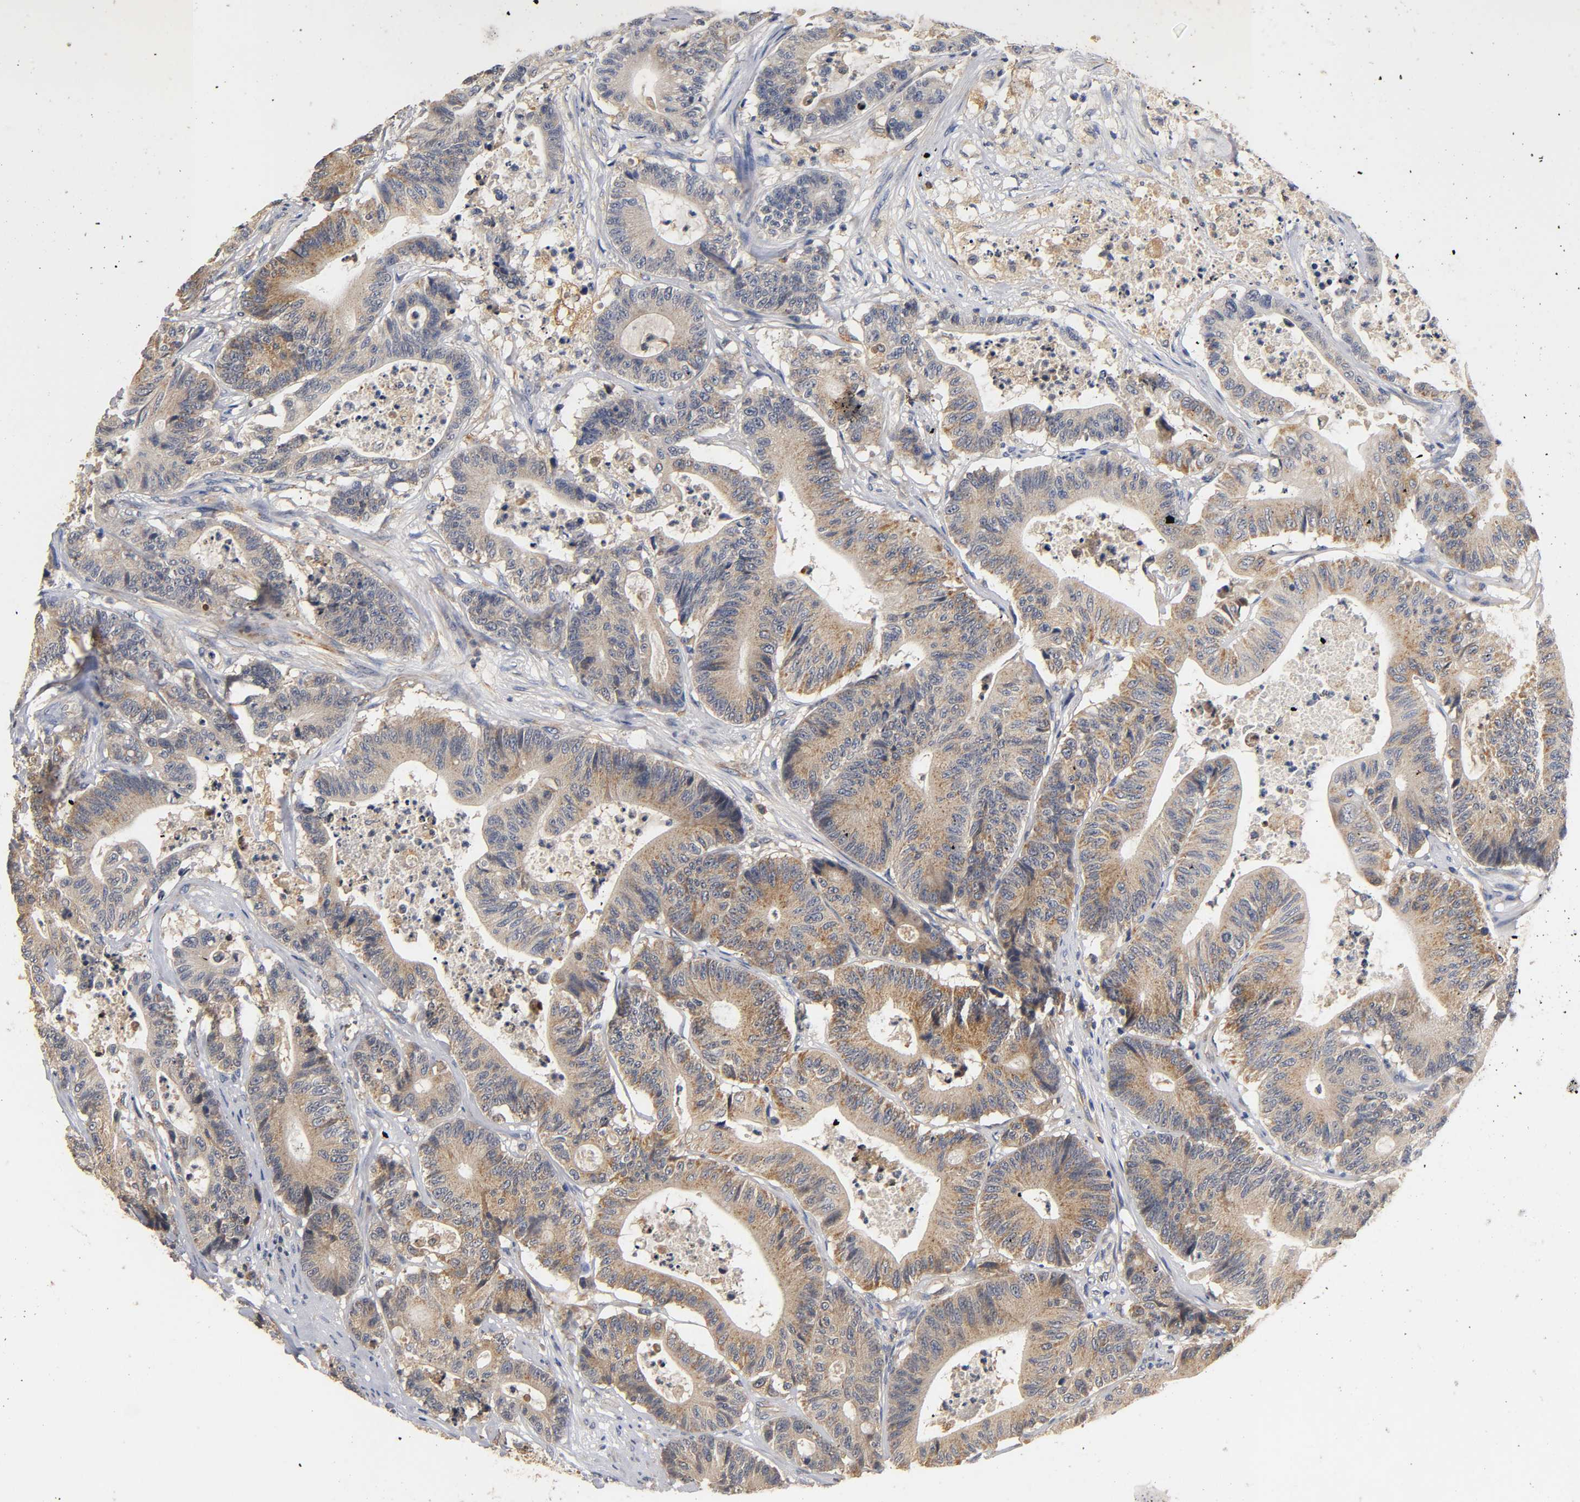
{"staining": {"intensity": "moderate", "quantity": ">75%", "location": "cytoplasmic/membranous"}, "tissue": "colorectal cancer", "cell_type": "Tumor cells", "image_type": "cancer", "snomed": [{"axis": "morphology", "description": "Adenocarcinoma, NOS"}, {"axis": "topography", "description": "Colon"}], "caption": "Colorectal adenocarcinoma stained with a protein marker demonstrates moderate staining in tumor cells.", "gene": "SCAP", "patient": {"sex": "female", "age": 84}}